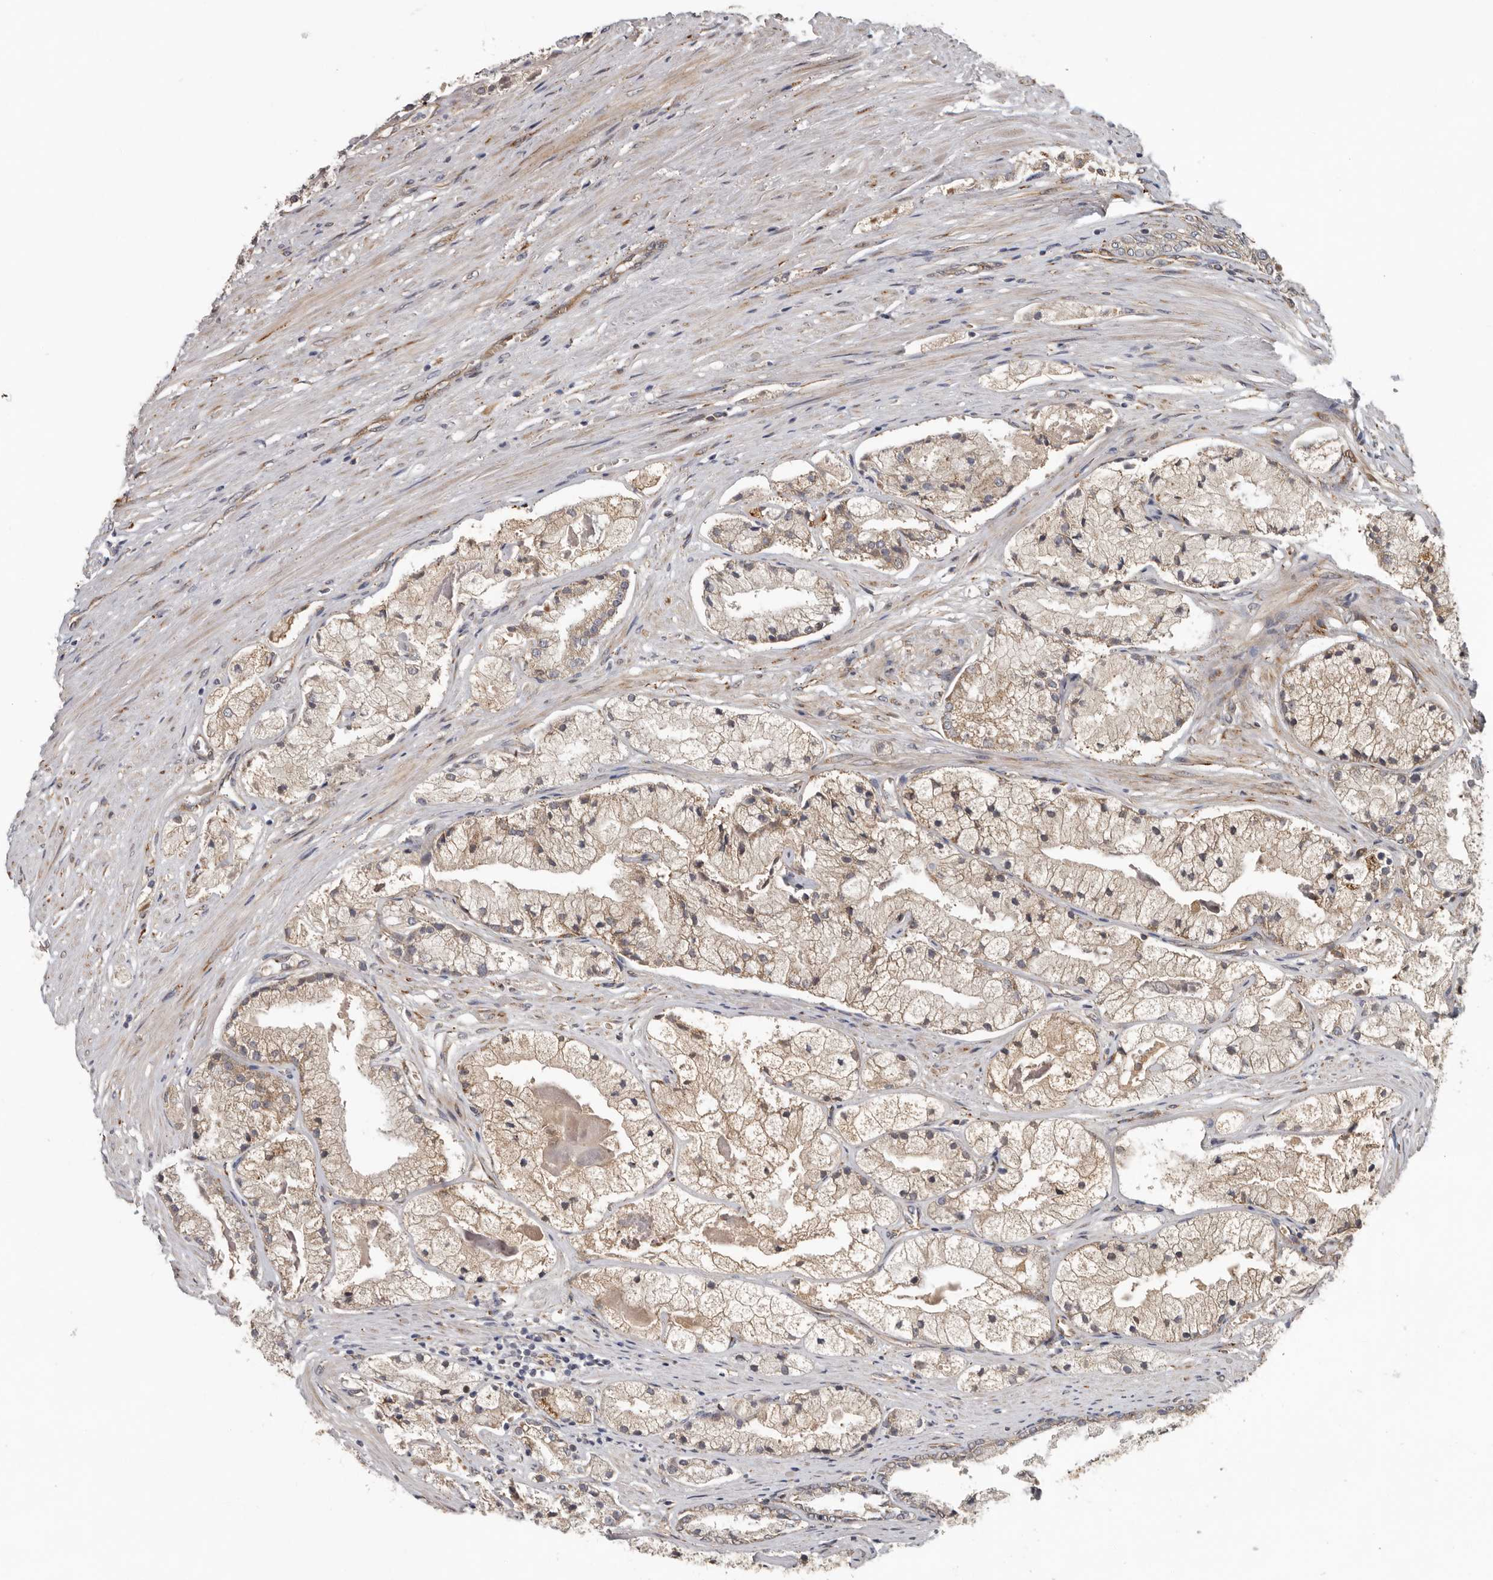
{"staining": {"intensity": "weak", "quantity": ">75%", "location": "cytoplasmic/membranous"}, "tissue": "prostate cancer", "cell_type": "Tumor cells", "image_type": "cancer", "snomed": [{"axis": "morphology", "description": "Adenocarcinoma, High grade"}, {"axis": "topography", "description": "Prostate"}], "caption": "Human prostate adenocarcinoma (high-grade) stained with a protein marker exhibits weak staining in tumor cells.", "gene": "MTF1", "patient": {"sex": "male", "age": 50}}